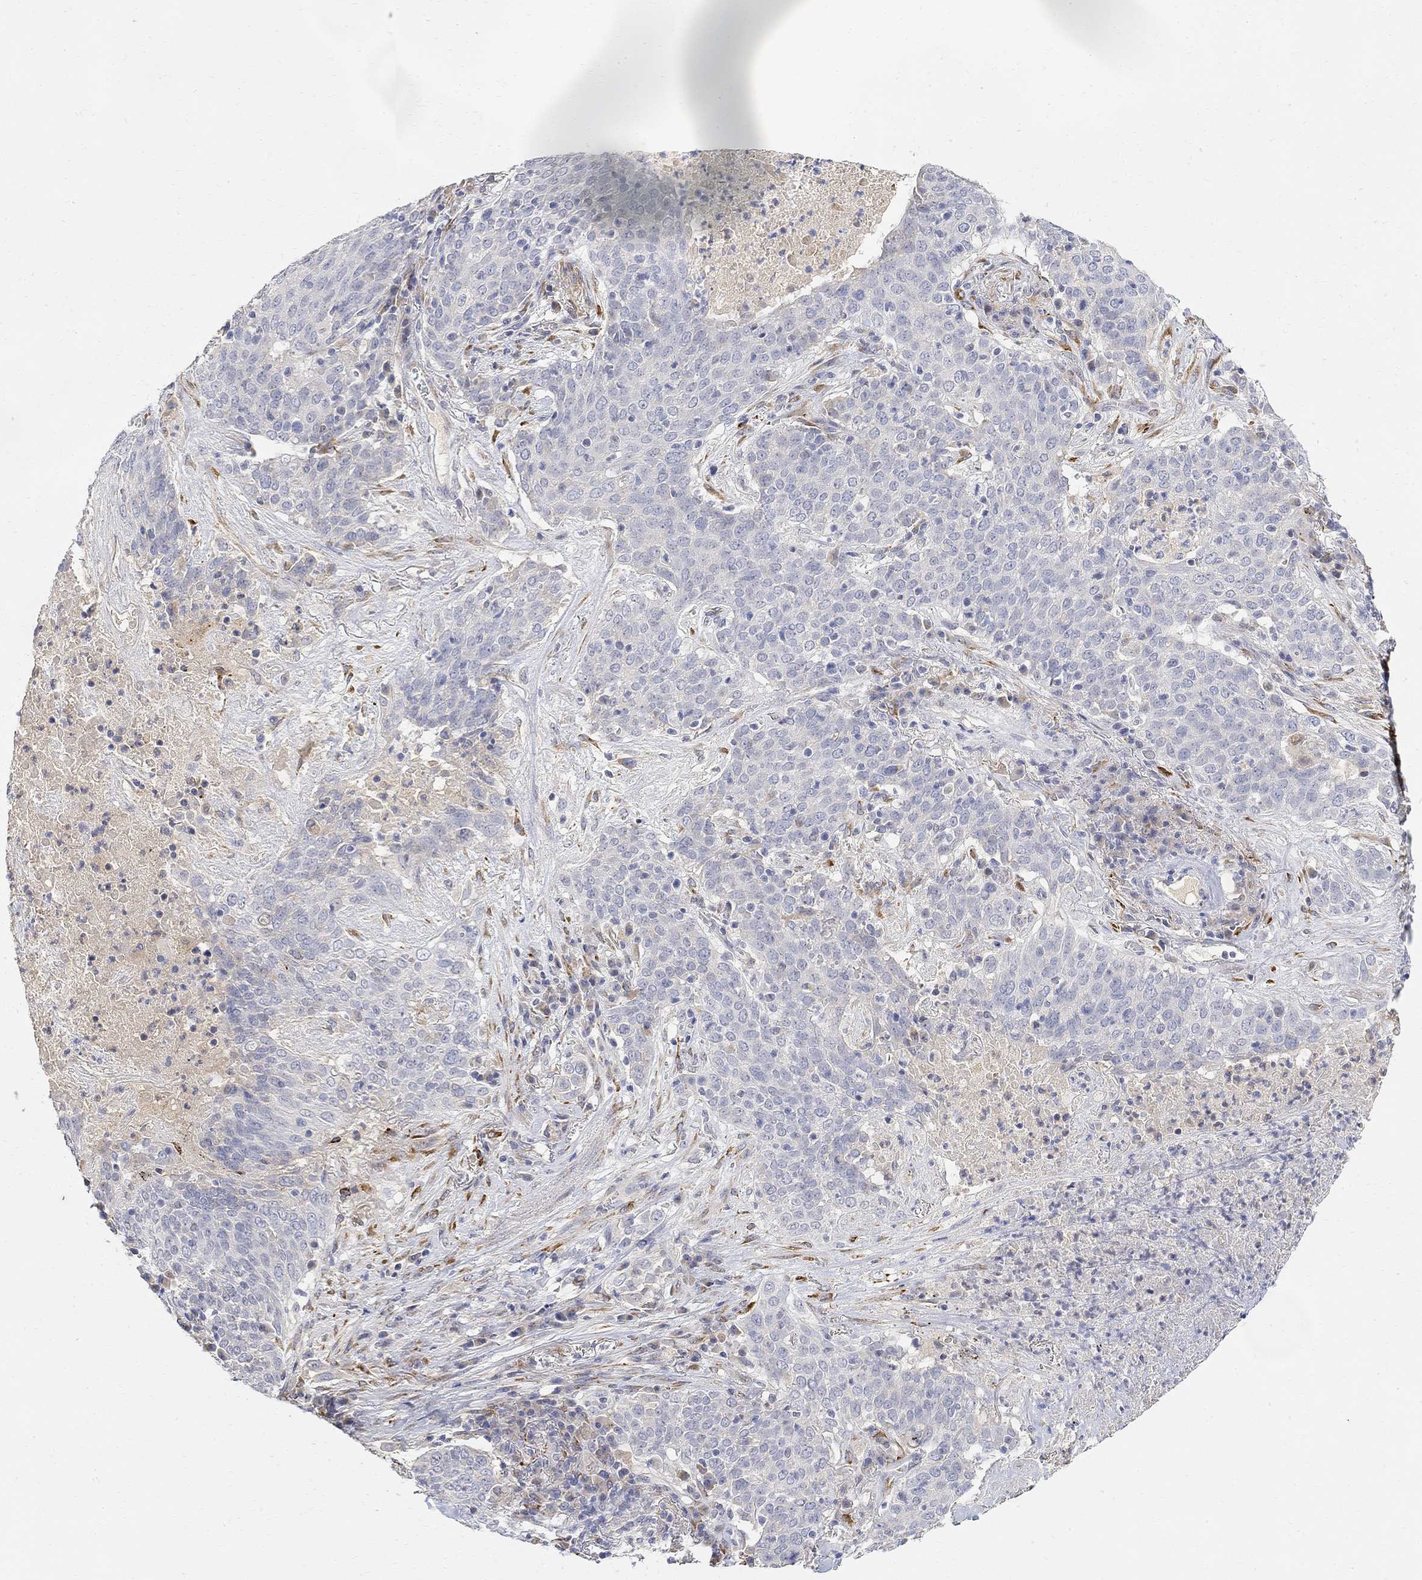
{"staining": {"intensity": "negative", "quantity": "none", "location": "none"}, "tissue": "lung cancer", "cell_type": "Tumor cells", "image_type": "cancer", "snomed": [{"axis": "morphology", "description": "Squamous cell carcinoma, NOS"}, {"axis": "topography", "description": "Lung"}], "caption": "Tumor cells show no significant positivity in lung cancer (squamous cell carcinoma).", "gene": "FNDC5", "patient": {"sex": "male", "age": 82}}